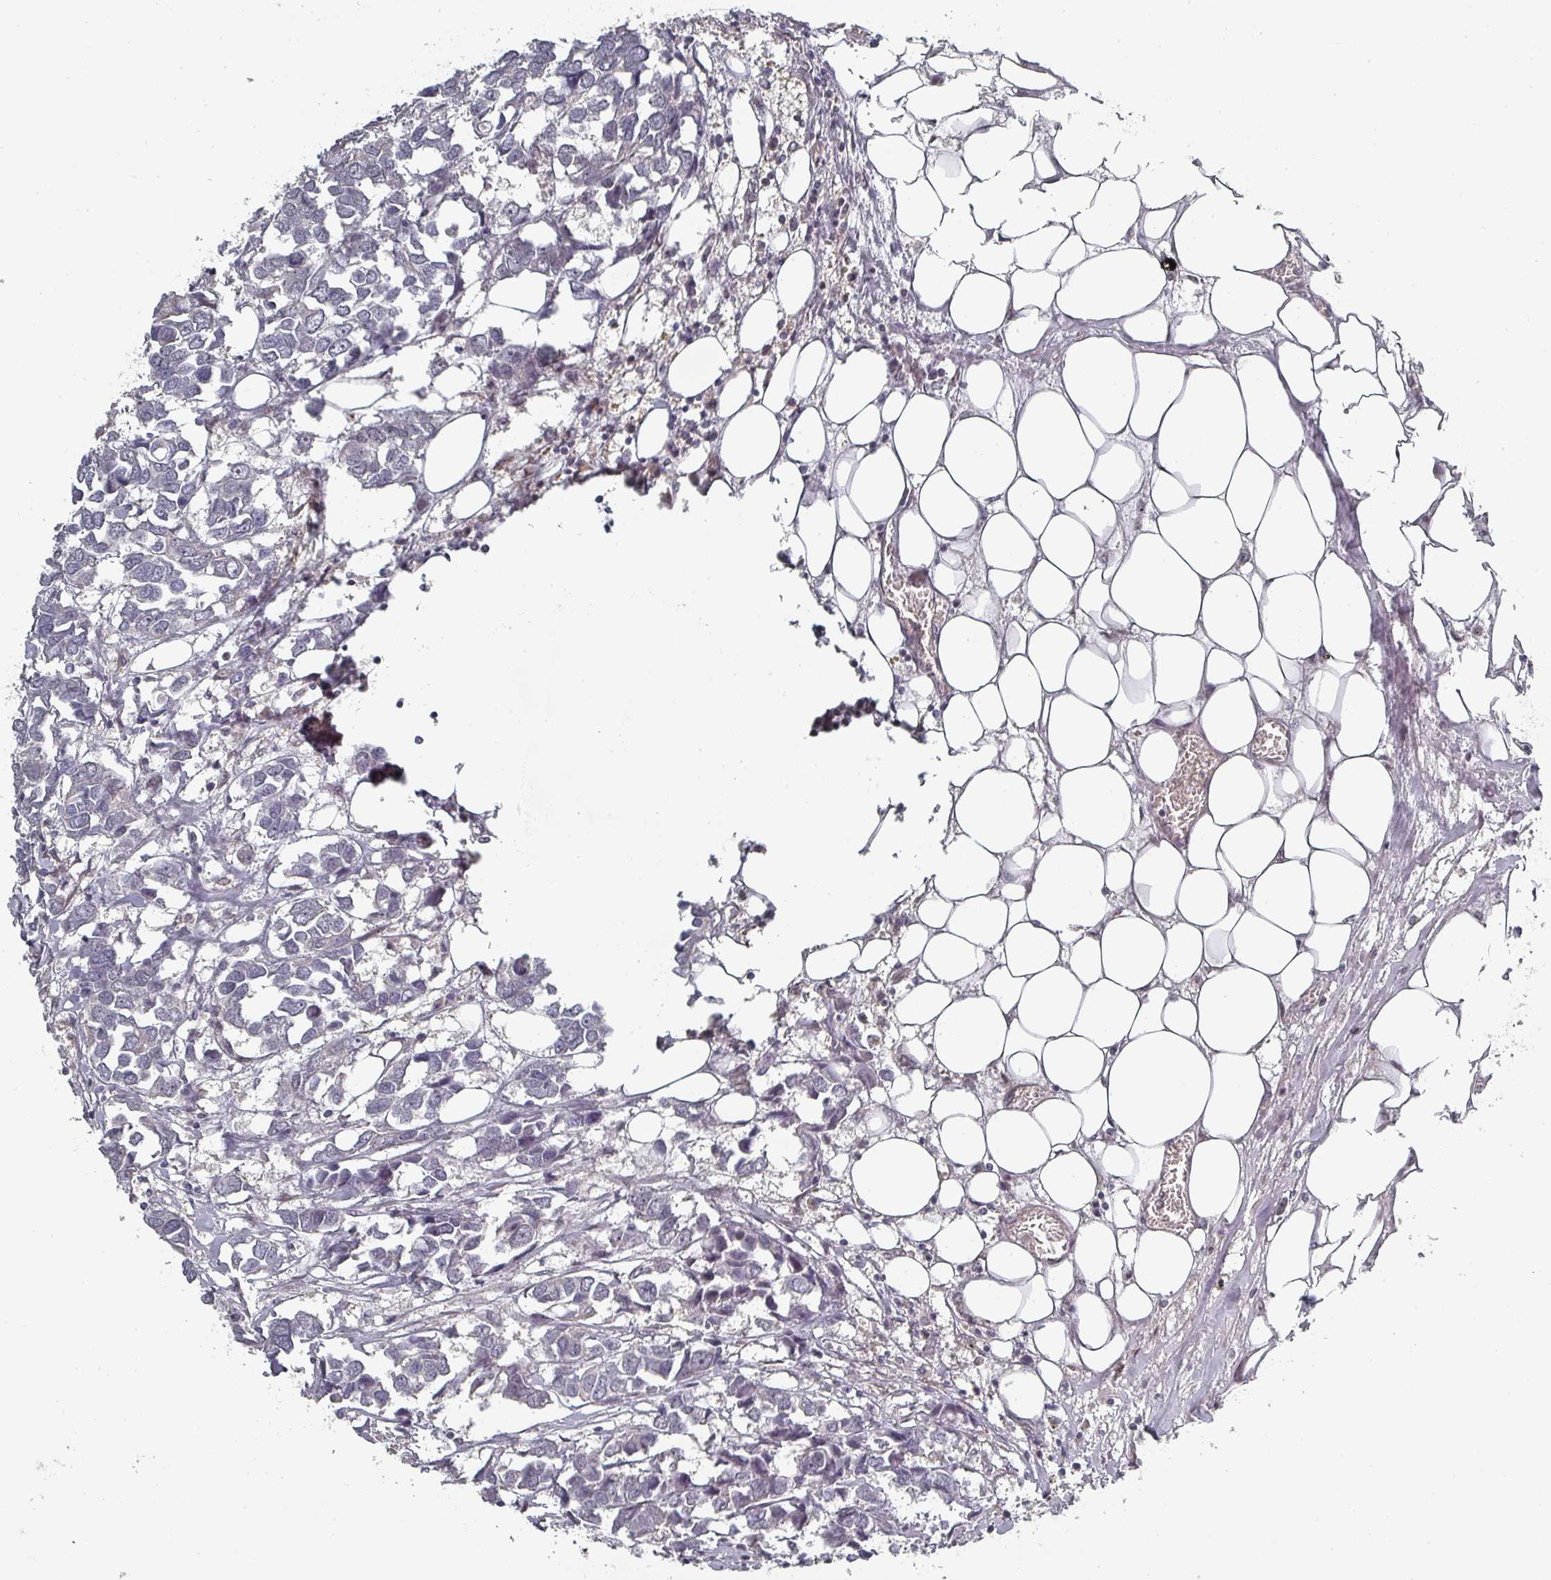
{"staining": {"intensity": "negative", "quantity": "none", "location": "none"}, "tissue": "breast cancer", "cell_type": "Tumor cells", "image_type": "cancer", "snomed": [{"axis": "morphology", "description": "Duct carcinoma"}, {"axis": "topography", "description": "Breast"}], "caption": "Immunohistochemical staining of breast cancer (infiltrating ductal carcinoma) demonstrates no significant expression in tumor cells.", "gene": "KIF1C", "patient": {"sex": "female", "age": 83}}